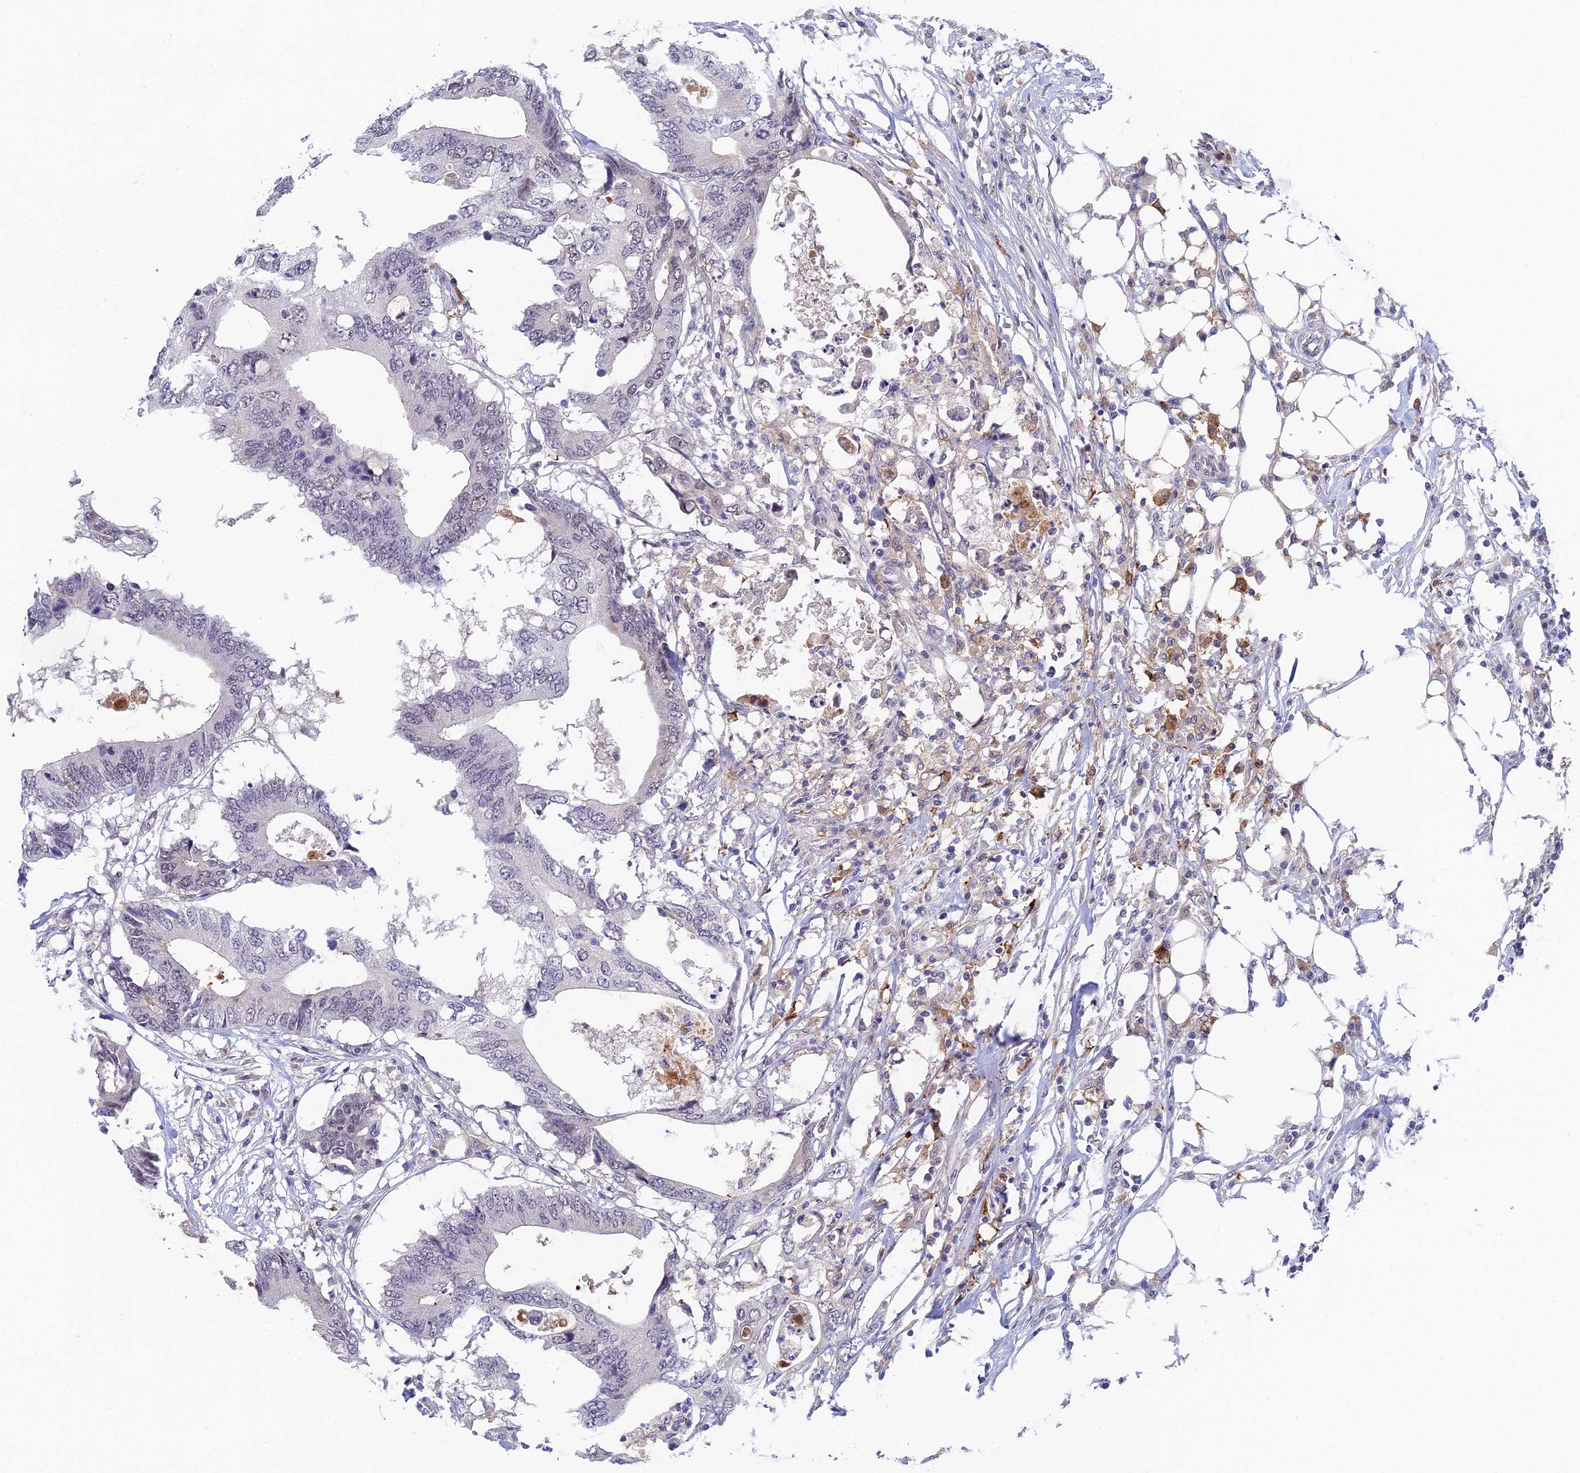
{"staining": {"intensity": "negative", "quantity": "none", "location": "none"}, "tissue": "colorectal cancer", "cell_type": "Tumor cells", "image_type": "cancer", "snomed": [{"axis": "morphology", "description": "Adenocarcinoma, NOS"}, {"axis": "topography", "description": "Colon"}], "caption": "Immunohistochemistry photomicrograph of neoplastic tissue: human adenocarcinoma (colorectal) stained with DAB exhibits no significant protein positivity in tumor cells.", "gene": "NSMCE1", "patient": {"sex": "male", "age": 71}}